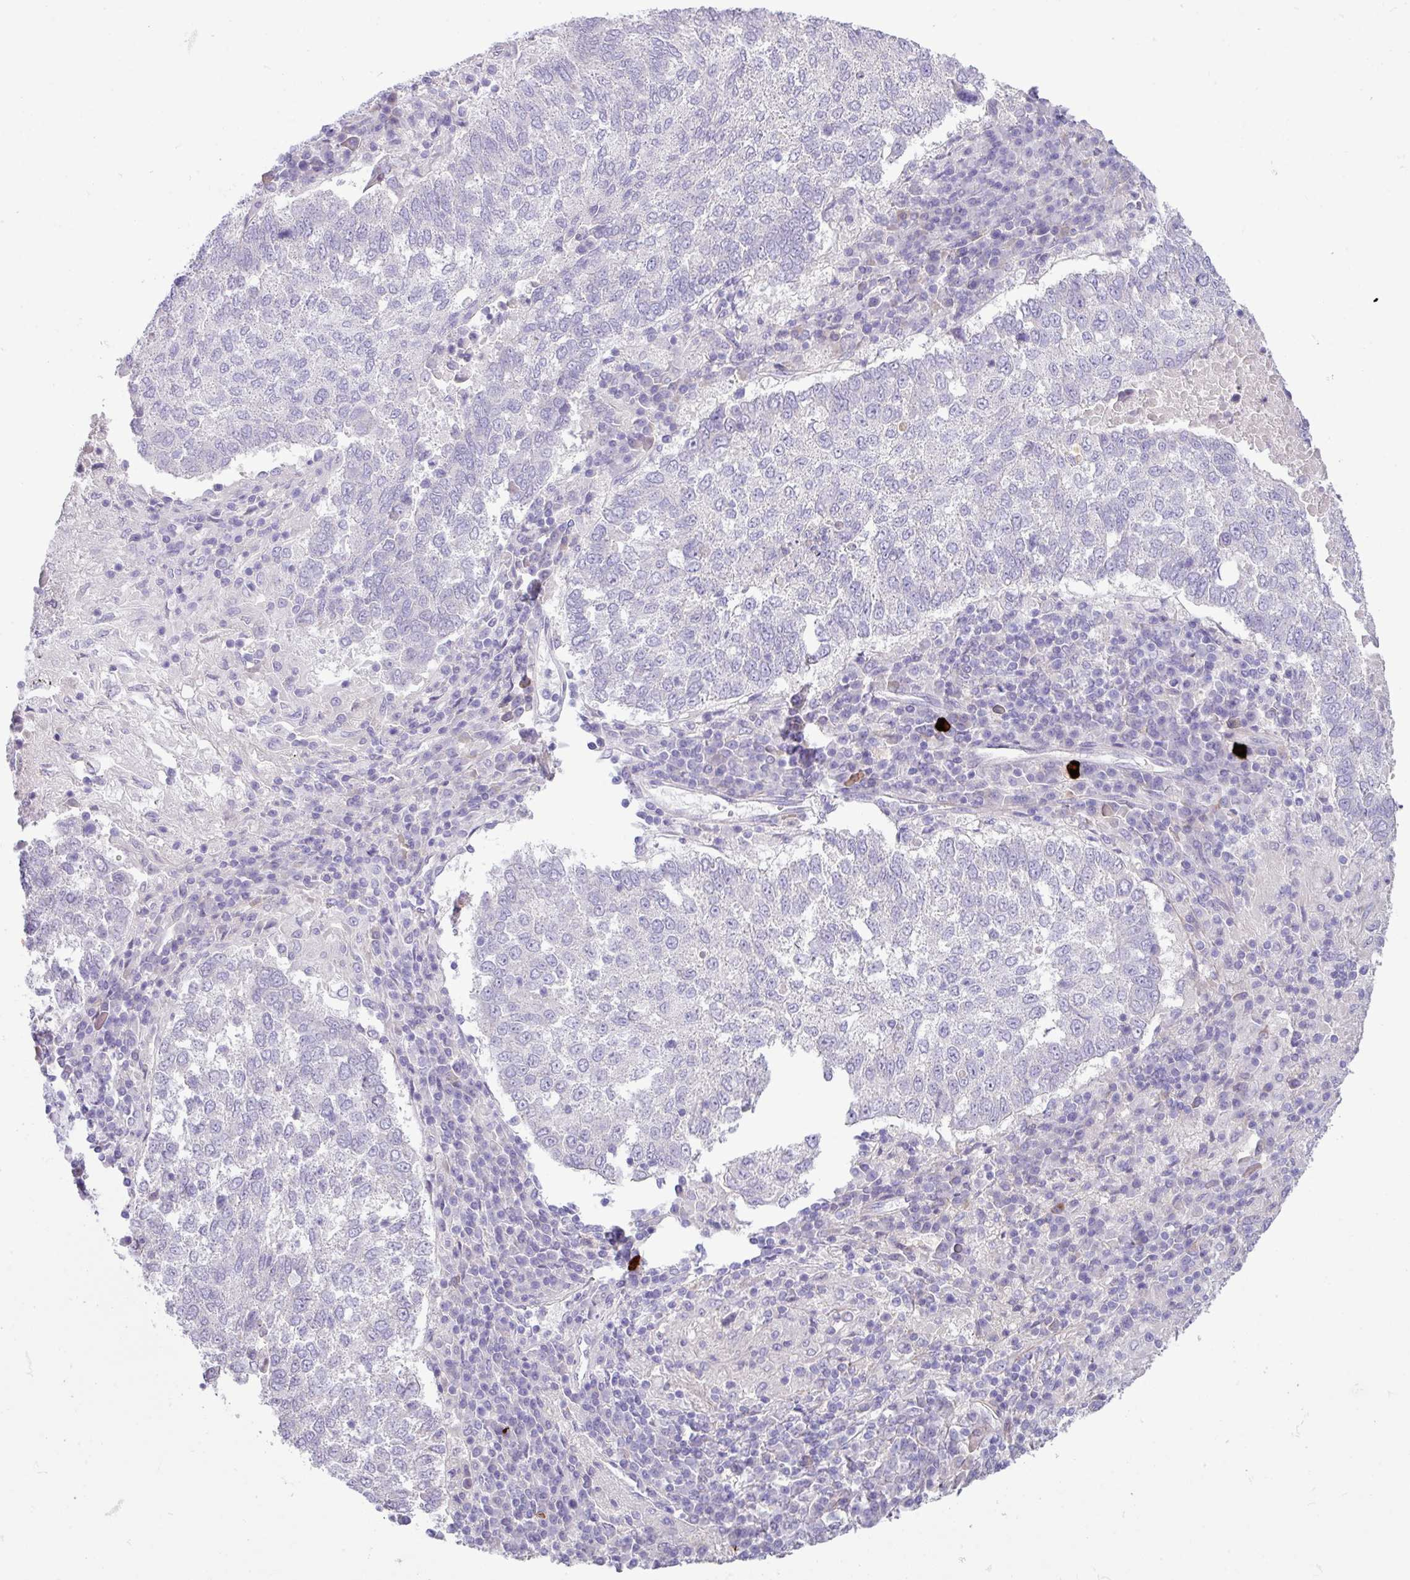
{"staining": {"intensity": "negative", "quantity": "none", "location": "none"}, "tissue": "lung cancer", "cell_type": "Tumor cells", "image_type": "cancer", "snomed": [{"axis": "morphology", "description": "Squamous cell carcinoma, NOS"}, {"axis": "topography", "description": "Lung"}], "caption": "IHC histopathology image of human lung cancer (squamous cell carcinoma) stained for a protein (brown), which exhibits no positivity in tumor cells.", "gene": "KIRREL3", "patient": {"sex": "male", "age": 73}}